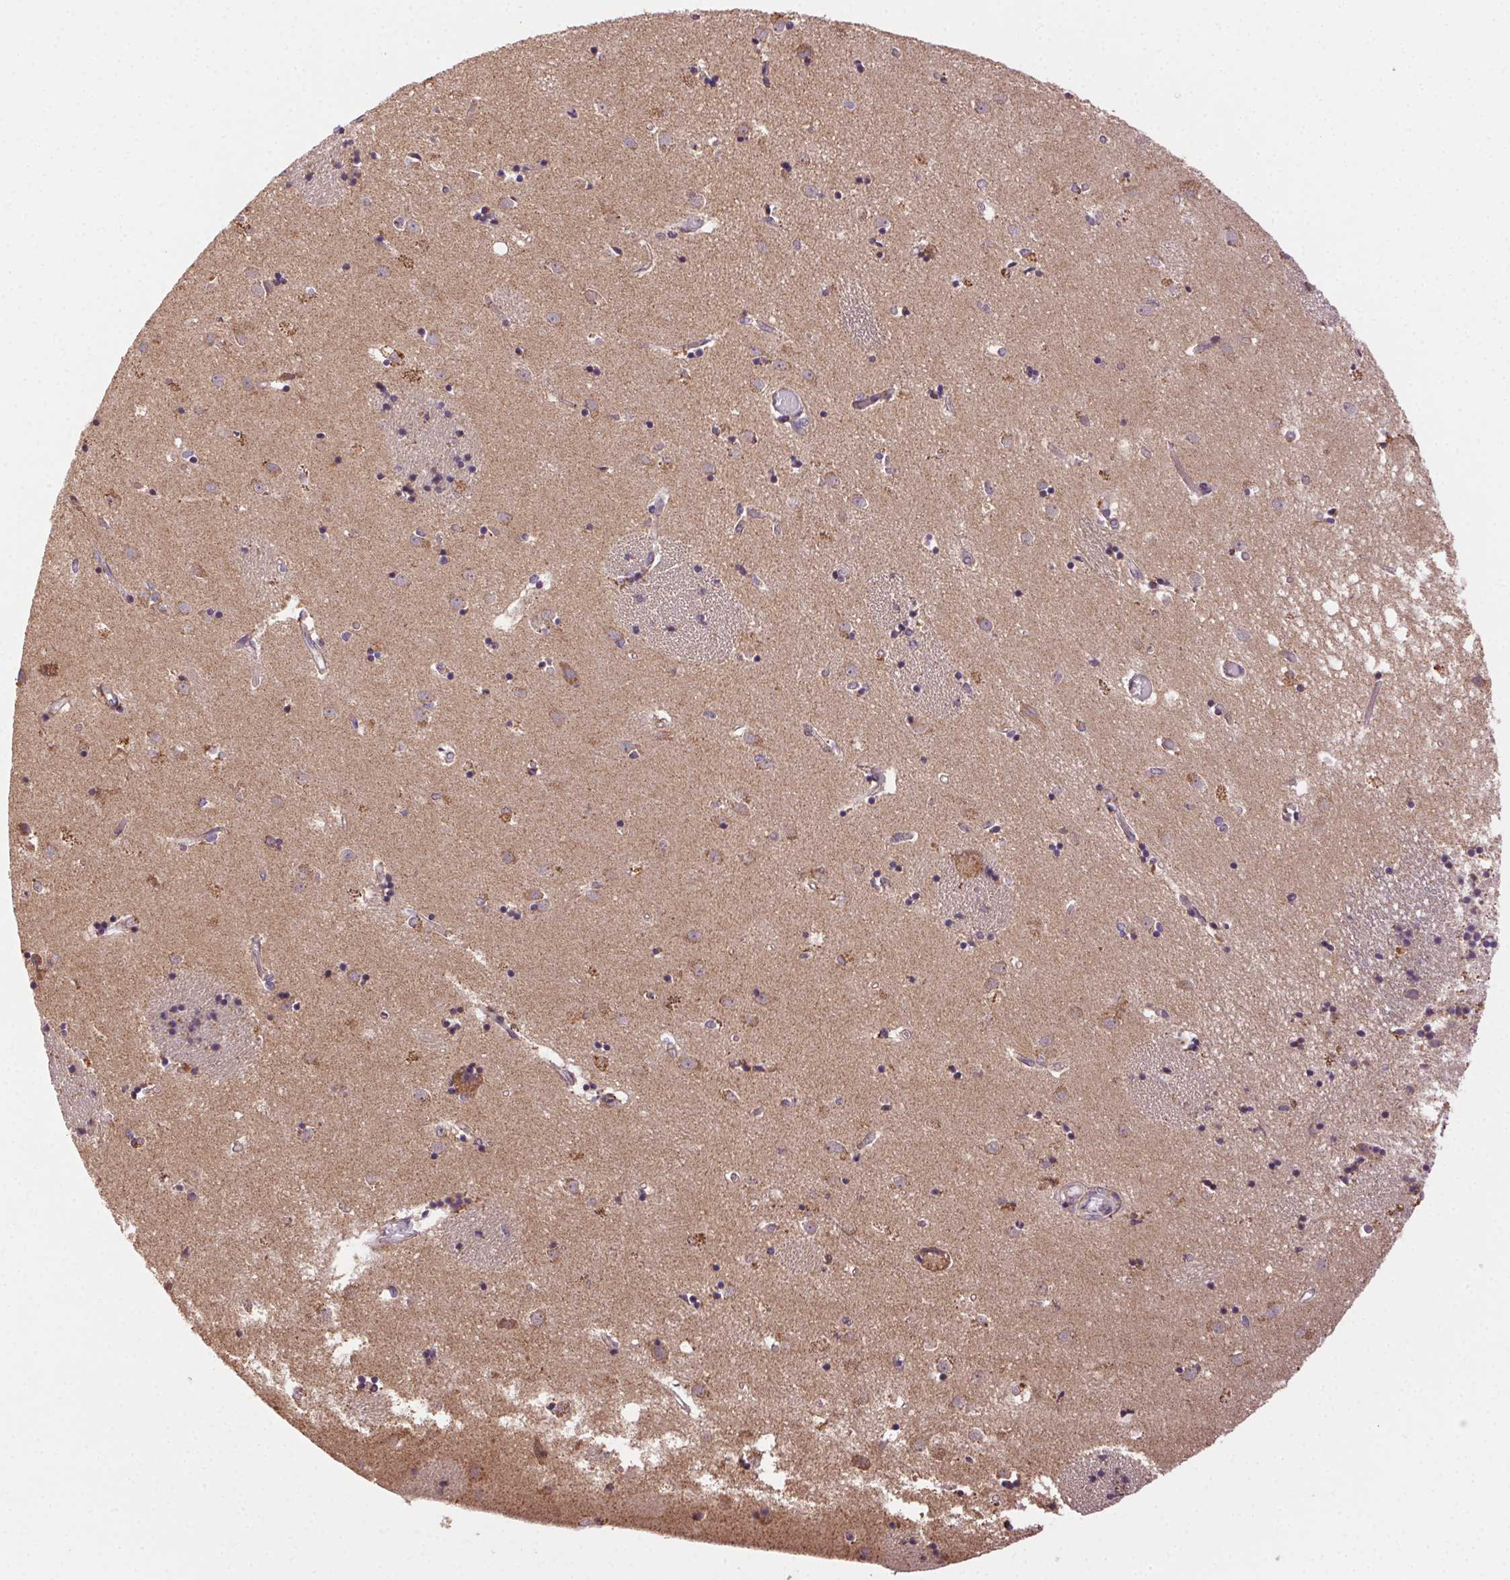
{"staining": {"intensity": "moderate", "quantity": "<25%", "location": "cytoplasmic/membranous"}, "tissue": "caudate", "cell_type": "Glial cells", "image_type": "normal", "snomed": [{"axis": "morphology", "description": "Normal tissue, NOS"}, {"axis": "topography", "description": "Lateral ventricle wall"}], "caption": "Immunohistochemistry (IHC) (DAB) staining of benign caudate reveals moderate cytoplasmic/membranous protein positivity in about <25% of glial cells. The protein is stained brown, and the nuclei are stained in blue (DAB IHC with brightfield microscopy, high magnification).", "gene": "FNBP1L", "patient": {"sex": "male", "age": 54}}